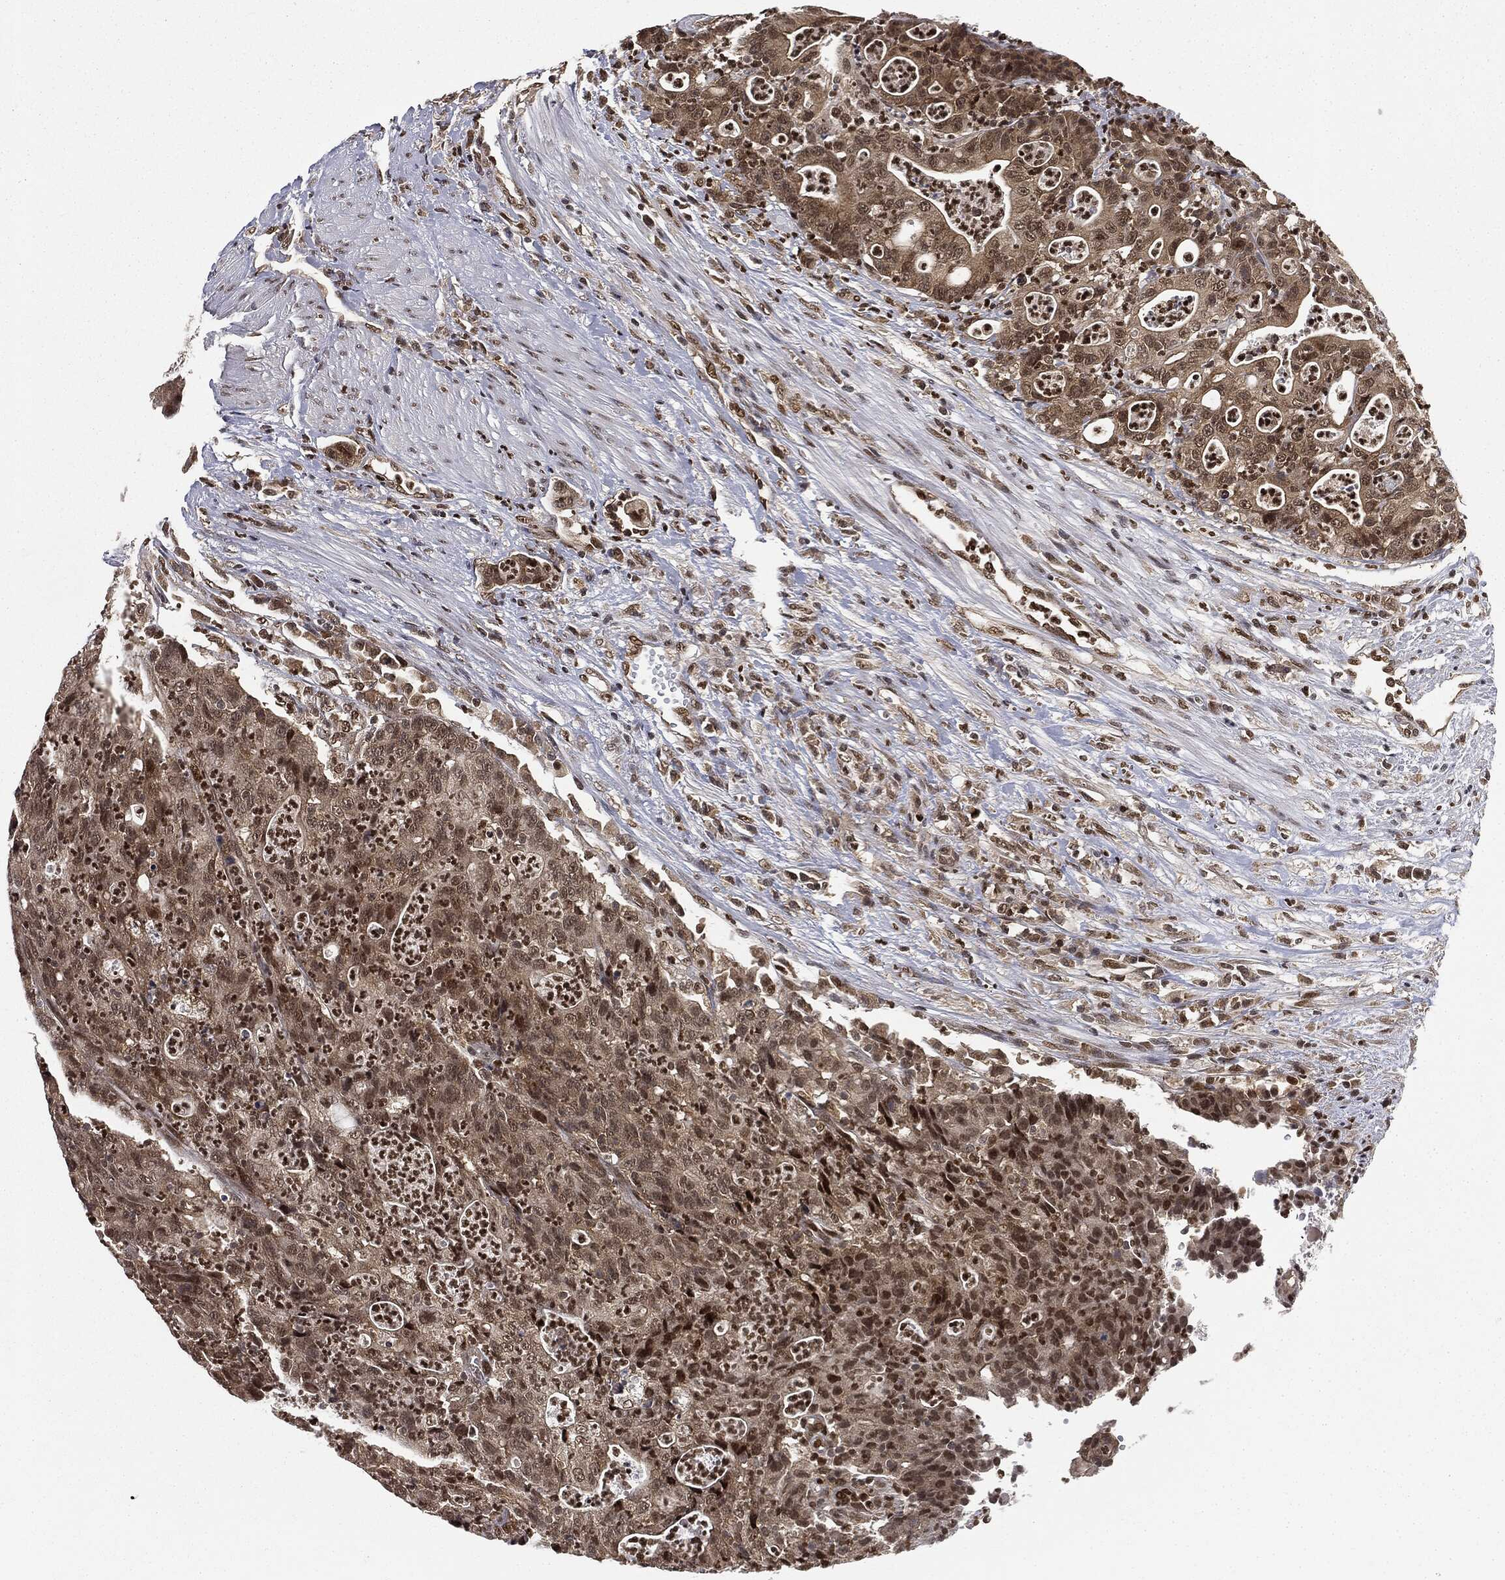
{"staining": {"intensity": "moderate", "quantity": ">75%", "location": "cytoplasmic/membranous,nuclear"}, "tissue": "colorectal cancer", "cell_type": "Tumor cells", "image_type": "cancer", "snomed": [{"axis": "morphology", "description": "Adenocarcinoma, NOS"}, {"axis": "topography", "description": "Colon"}], "caption": "Immunohistochemistry (DAB) staining of human adenocarcinoma (colorectal) exhibits moderate cytoplasmic/membranous and nuclear protein positivity in about >75% of tumor cells. The protein of interest is shown in brown color, while the nuclei are stained blue.", "gene": "TBC1D22A", "patient": {"sex": "male", "age": 70}}